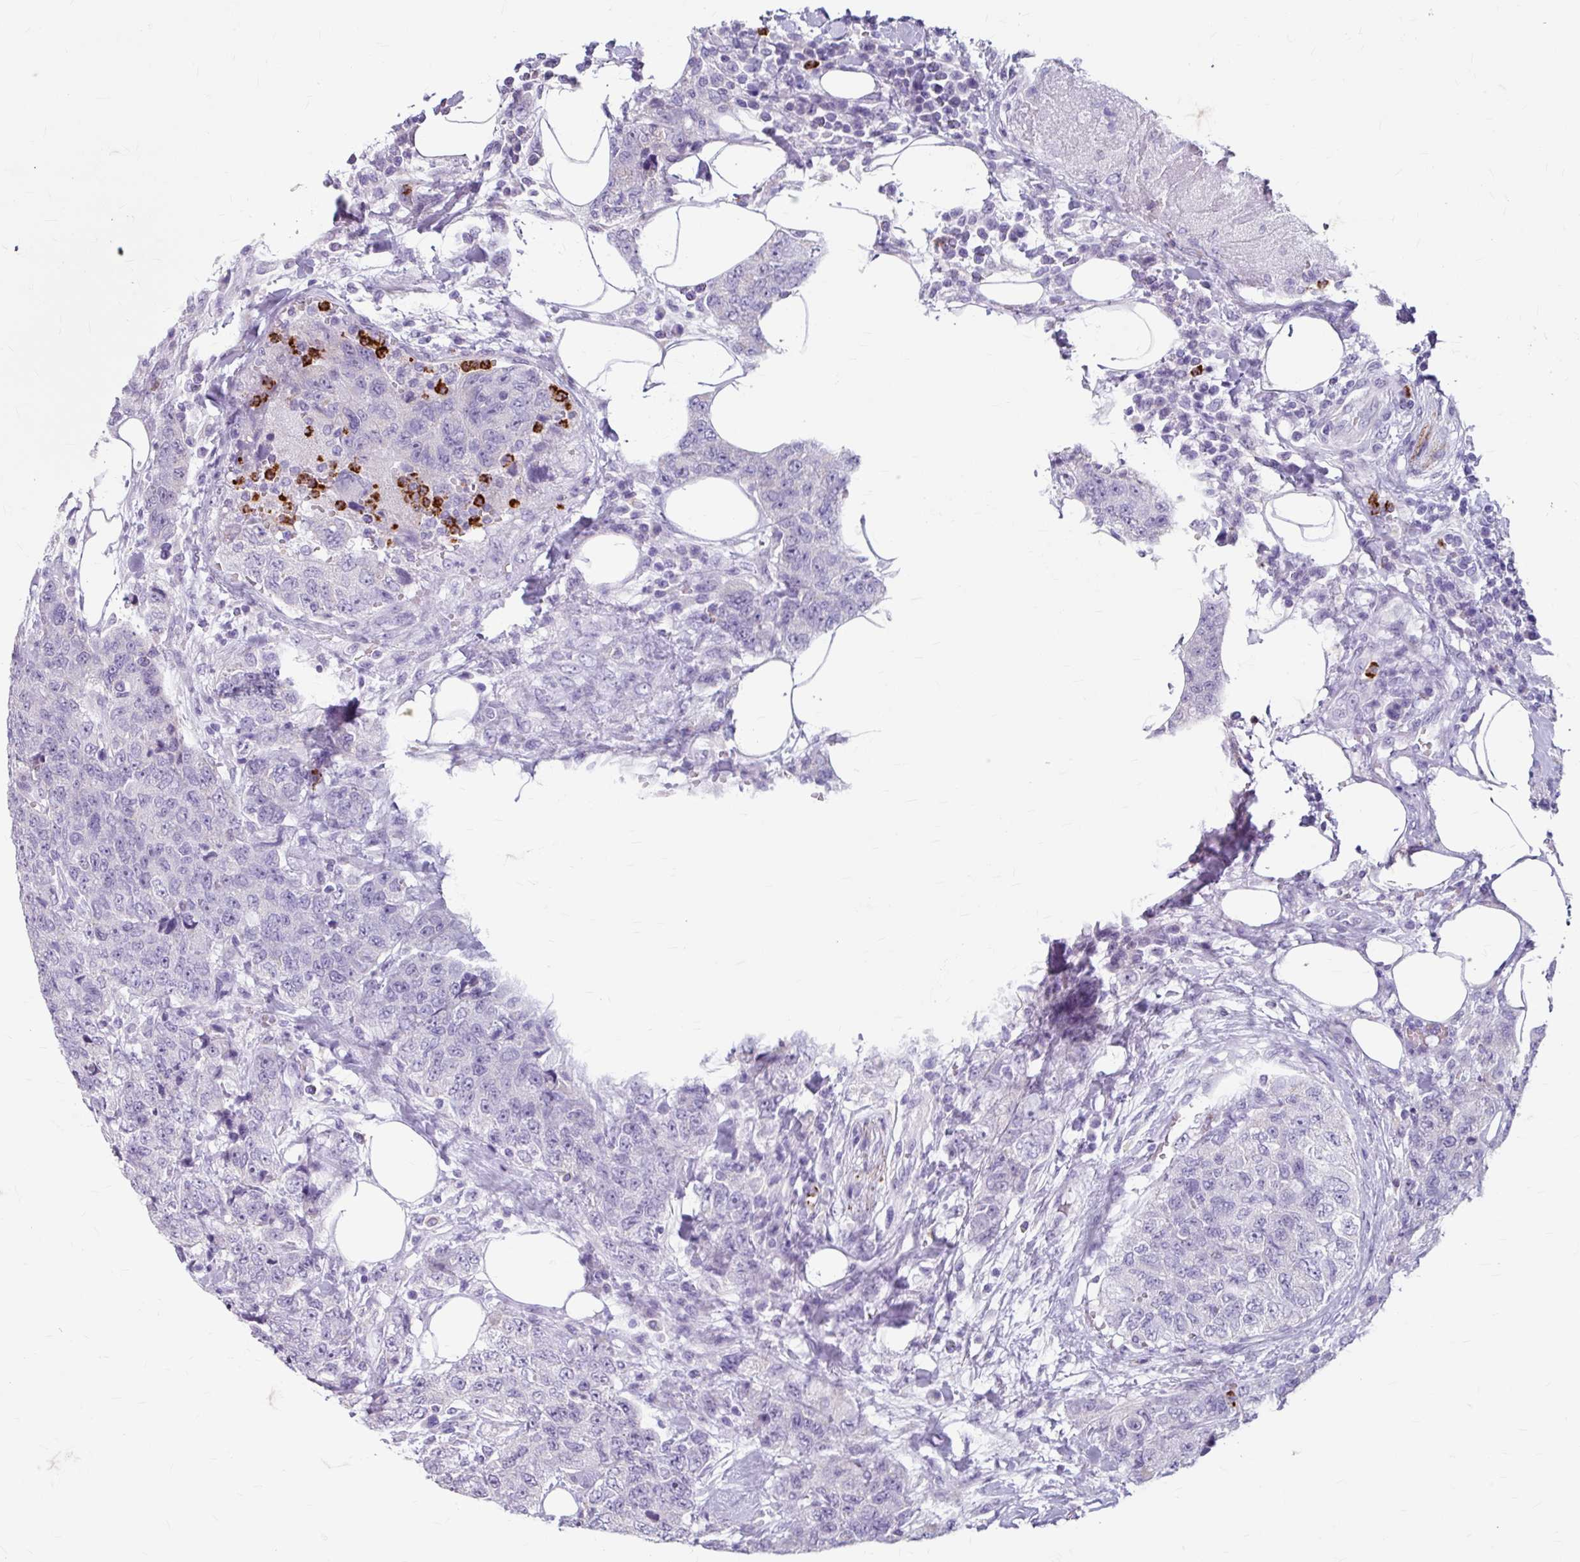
{"staining": {"intensity": "negative", "quantity": "none", "location": "none"}, "tissue": "urothelial cancer", "cell_type": "Tumor cells", "image_type": "cancer", "snomed": [{"axis": "morphology", "description": "Urothelial carcinoma, High grade"}, {"axis": "topography", "description": "Urinary bladder"}], "caption": "Urothelial cancer was stained to show a protein in brown. There is no significant expression in tumor cells. (Brightfield microscopy of DAB immunohistochemistry (IHC) at high magnification).", "gene": "ANKRD1", "patient": {"sex": "female", "age": 78}}